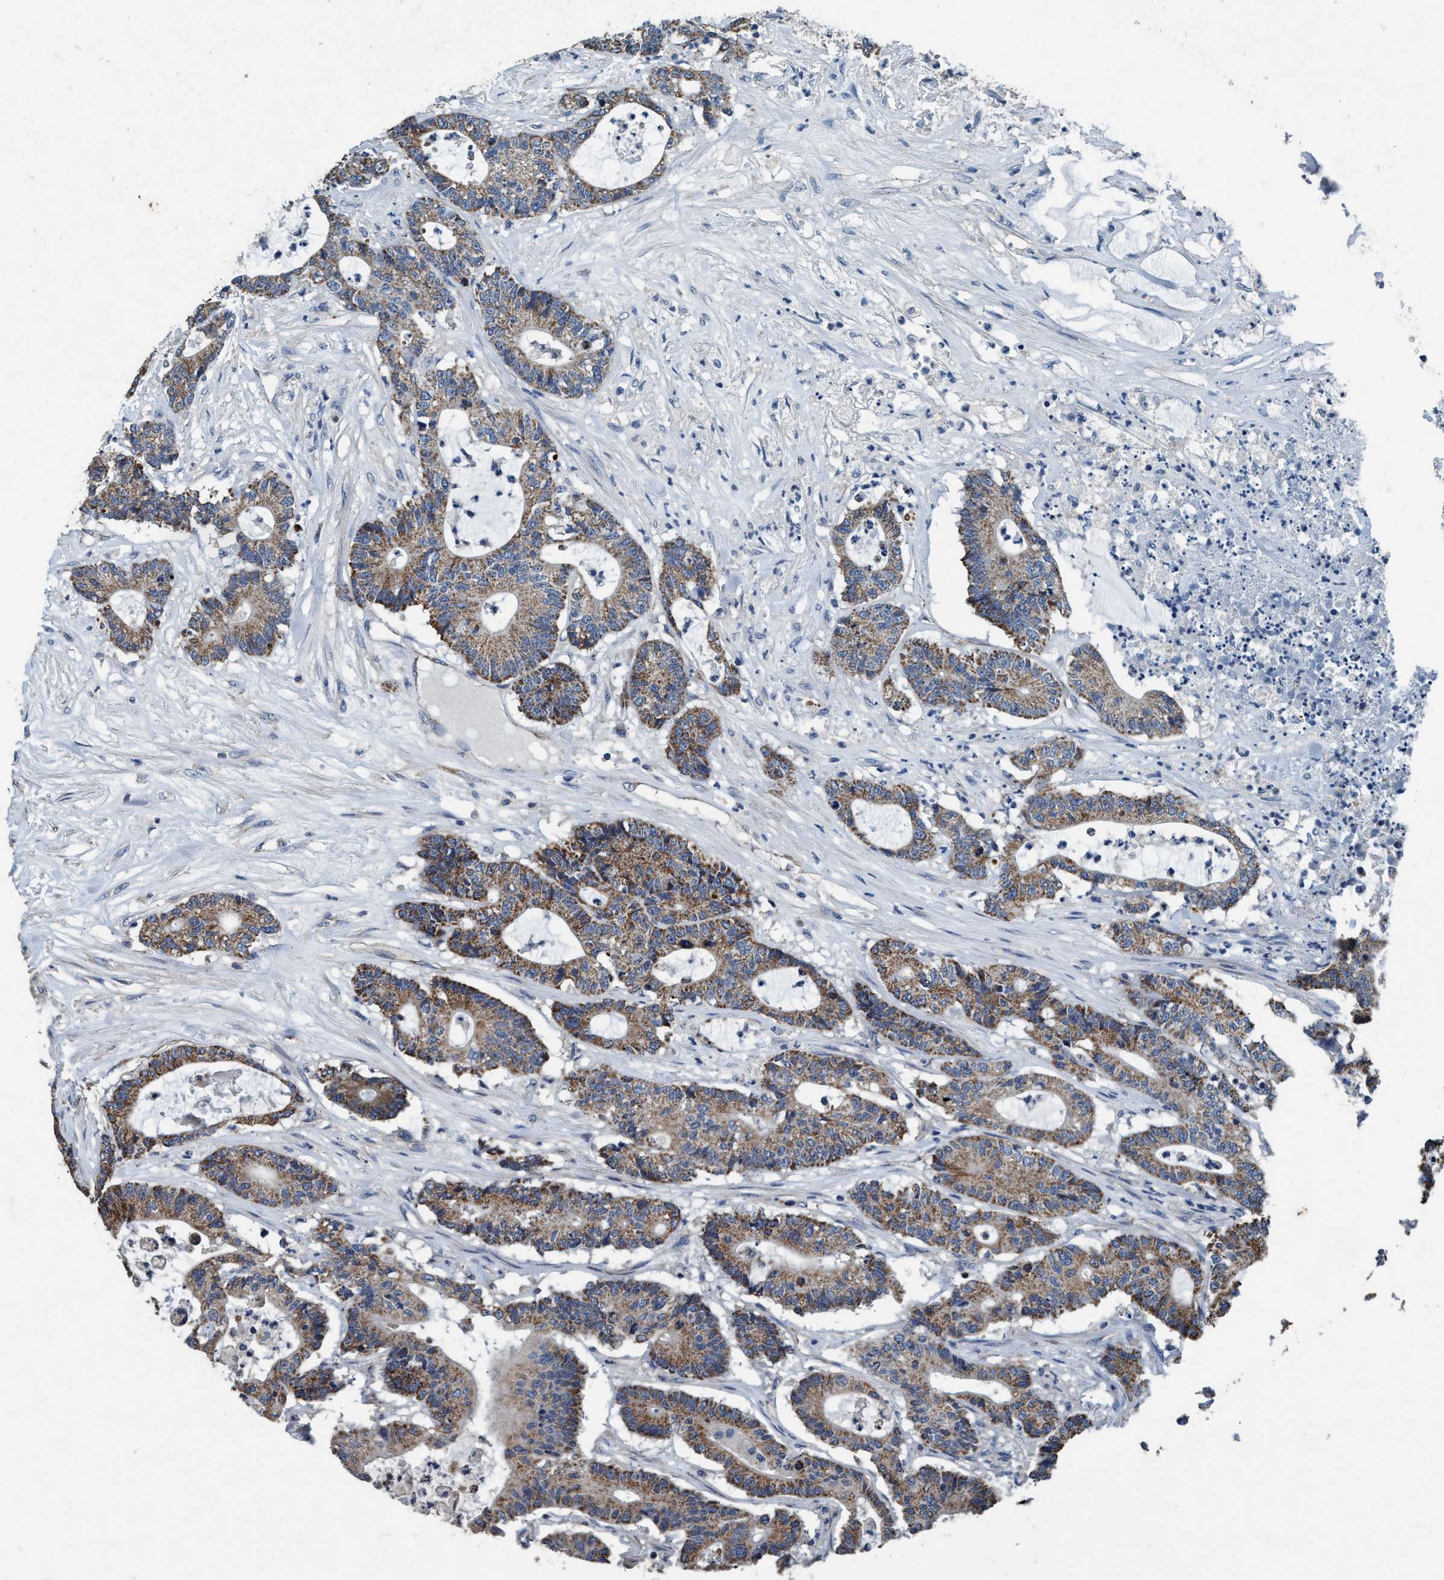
{"staining": {"intensity": "moderate", "quantity": ">75%", "location": "cytoplasmic/membranous"}, "tissue": "colorectal cancer", "cell_type": "Tumor cells", "image_type": "cancer", "snomed": [{"axis": "morphology", "description": "Adenocarcinoma, NOS"}, {"axis": "topography", "description": "Colon"}], "caption": "IHC of human colorectal cancer (adenocarcinoma) shows medium levels of moderate cytoplasmic/membranous positivity in approximately >75% of tumor cells.", "gene": "ANKFN1", "patient": {"sex": "female", "age": 84}}